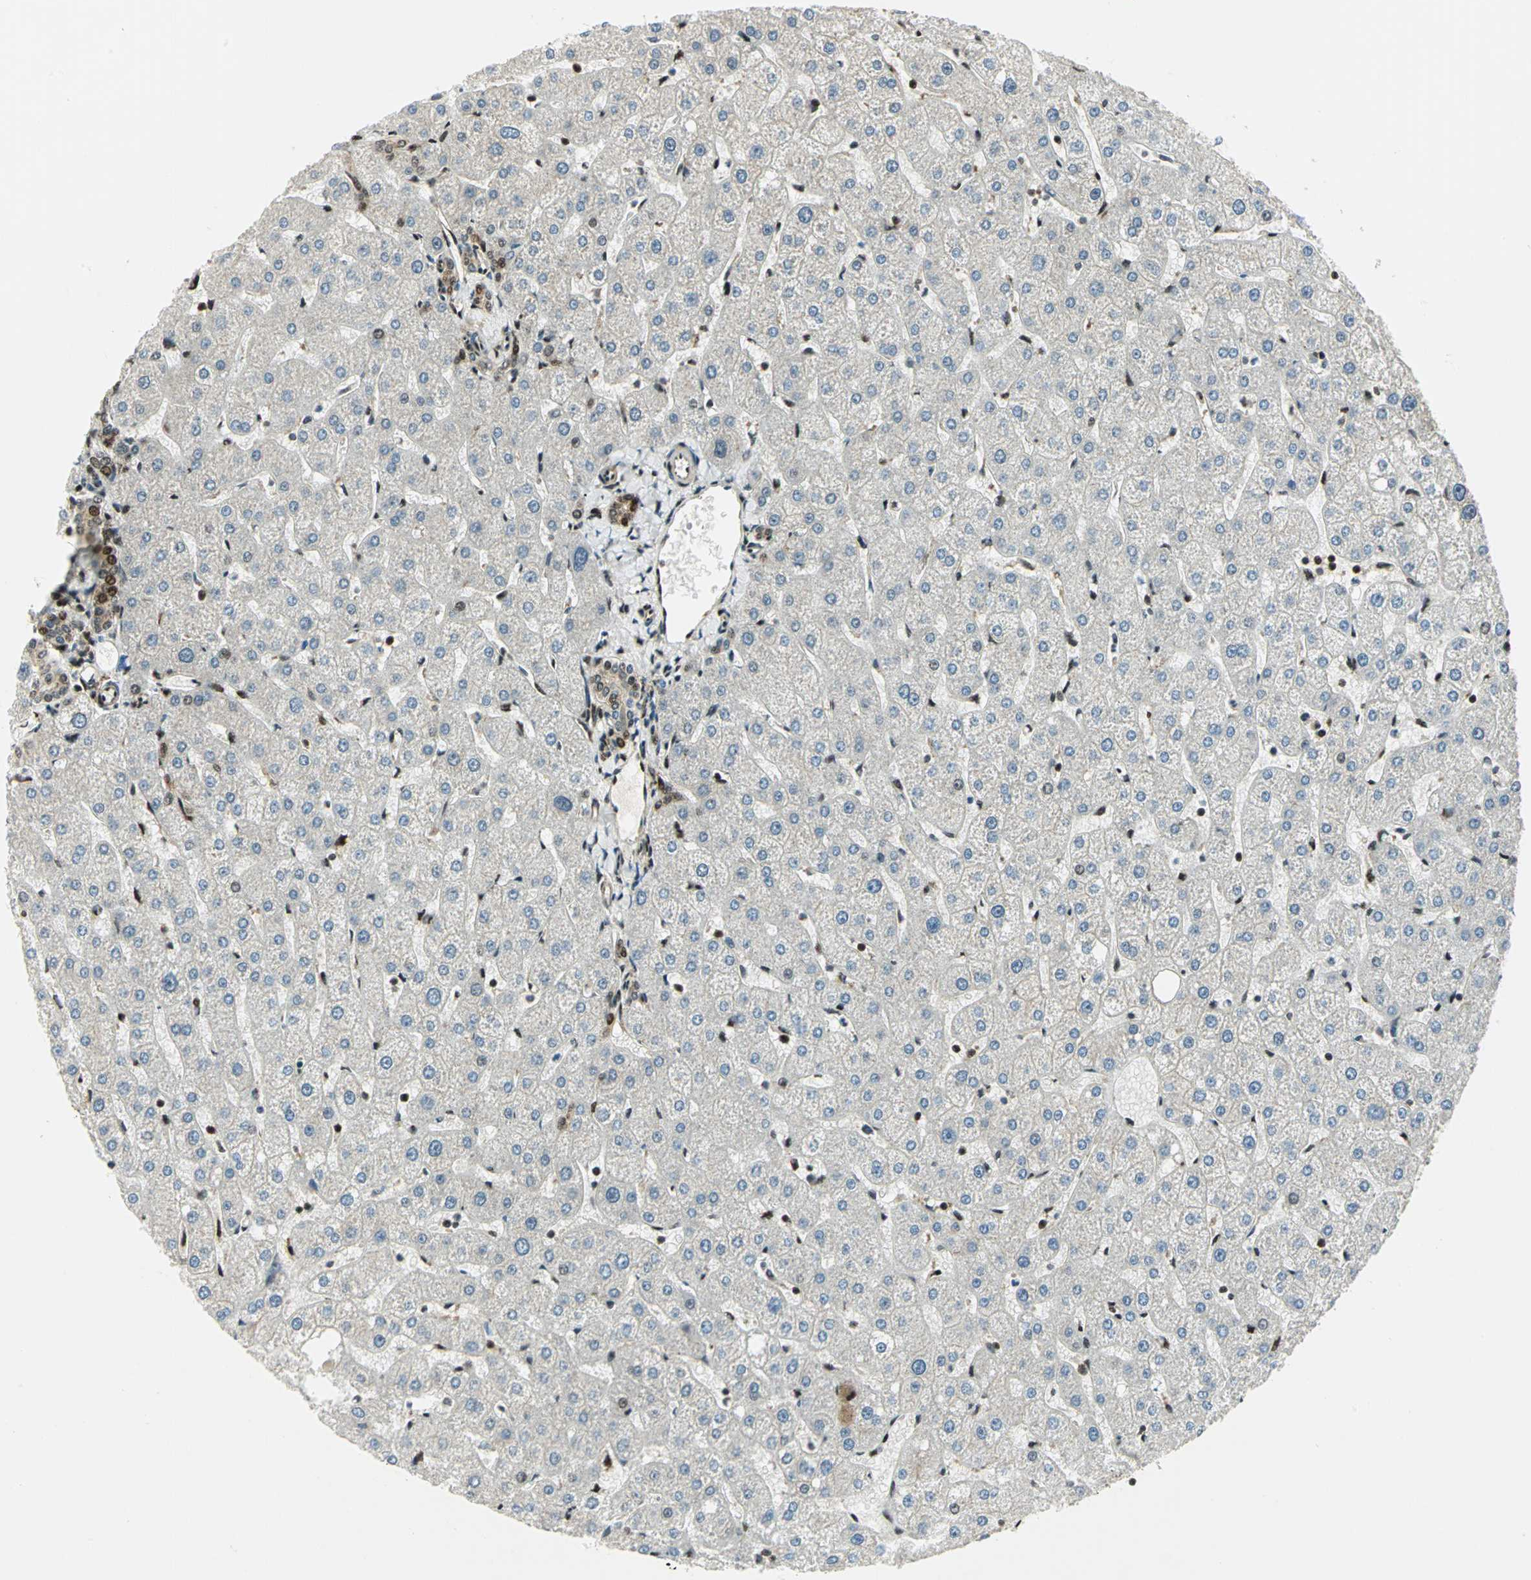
{"staining": {"intensity": "strong", "quantity": ">75%", "location": "cytoplasmic/membranous,nuclear"}, "tissue": "liver", "cell_type": "Cholangiocytes", "image_type": "normal", "snomed": [{"axis": "morphology", "description": "Normal tissue, NOS"}, {"axis": "topography", "description": "Liver"}], "caption": "Human liver stained for a protein (brown) exhibits strong cytoplasmic/membranous,nuclear positive expression in about >75% of cholangiocytes.", "gene": "COPS5", "patient": {"sex": "male", "age": 67}}